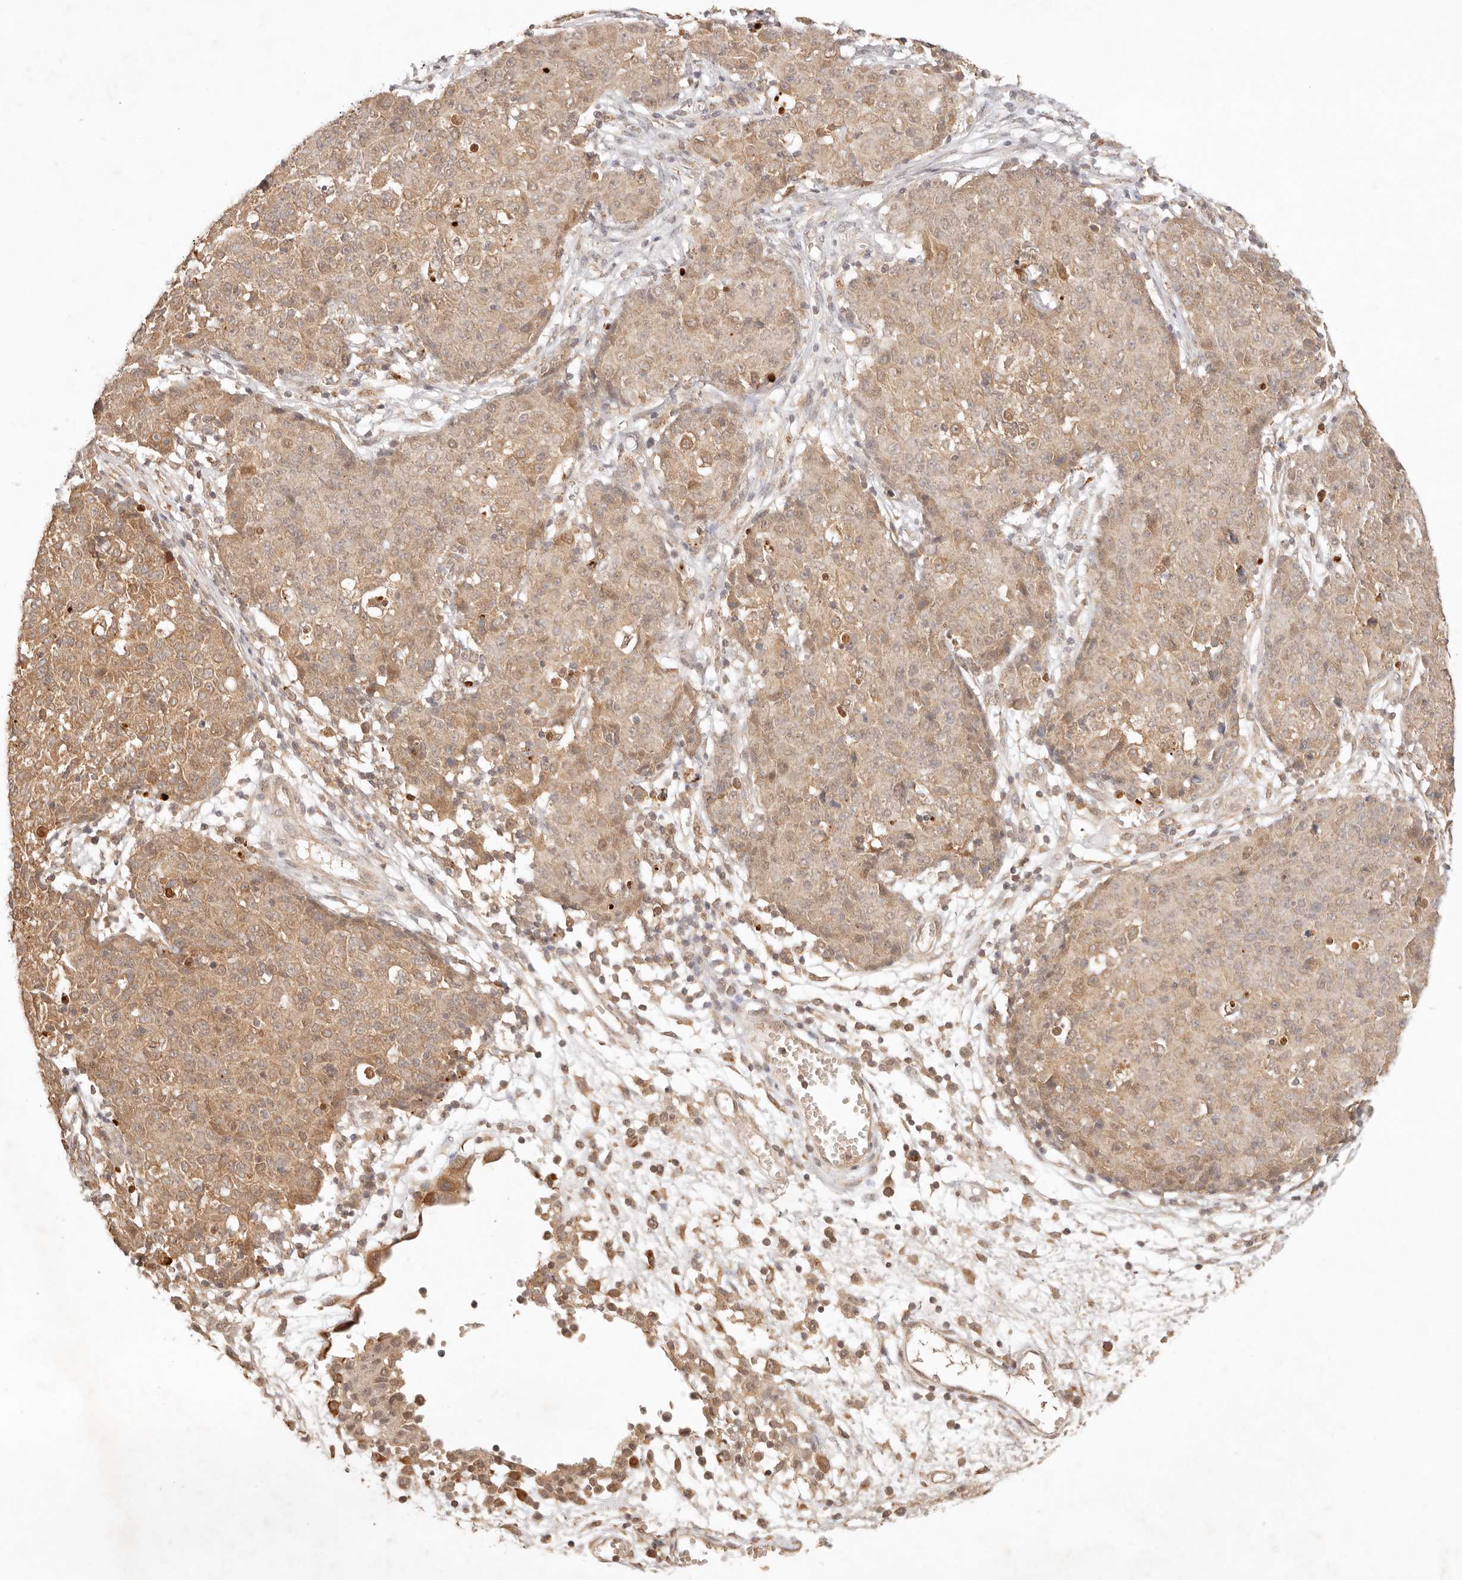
{"staining": {"intensity": "moderate", "quantity": ">75%", "location": "cytoplasmic/membranous"}, "tissue": "ovarian cancer", "cell_type": "Tumor cells", "image_type": "cancer", "snomed": [{"axis": "morphology", "description": "Carcinoma, endometroid"}, {"axis": "topography", "description": "Ovary"}], "caption": "Brown immunohistochemical staining in endometroid carcinoma (ovarian) demonstrates moderate cytoplasmic/membranous expression in approximately >75% of tumor cells.", "gene": "TRIM11", "patient": {"sex": "female", "age": 42}}